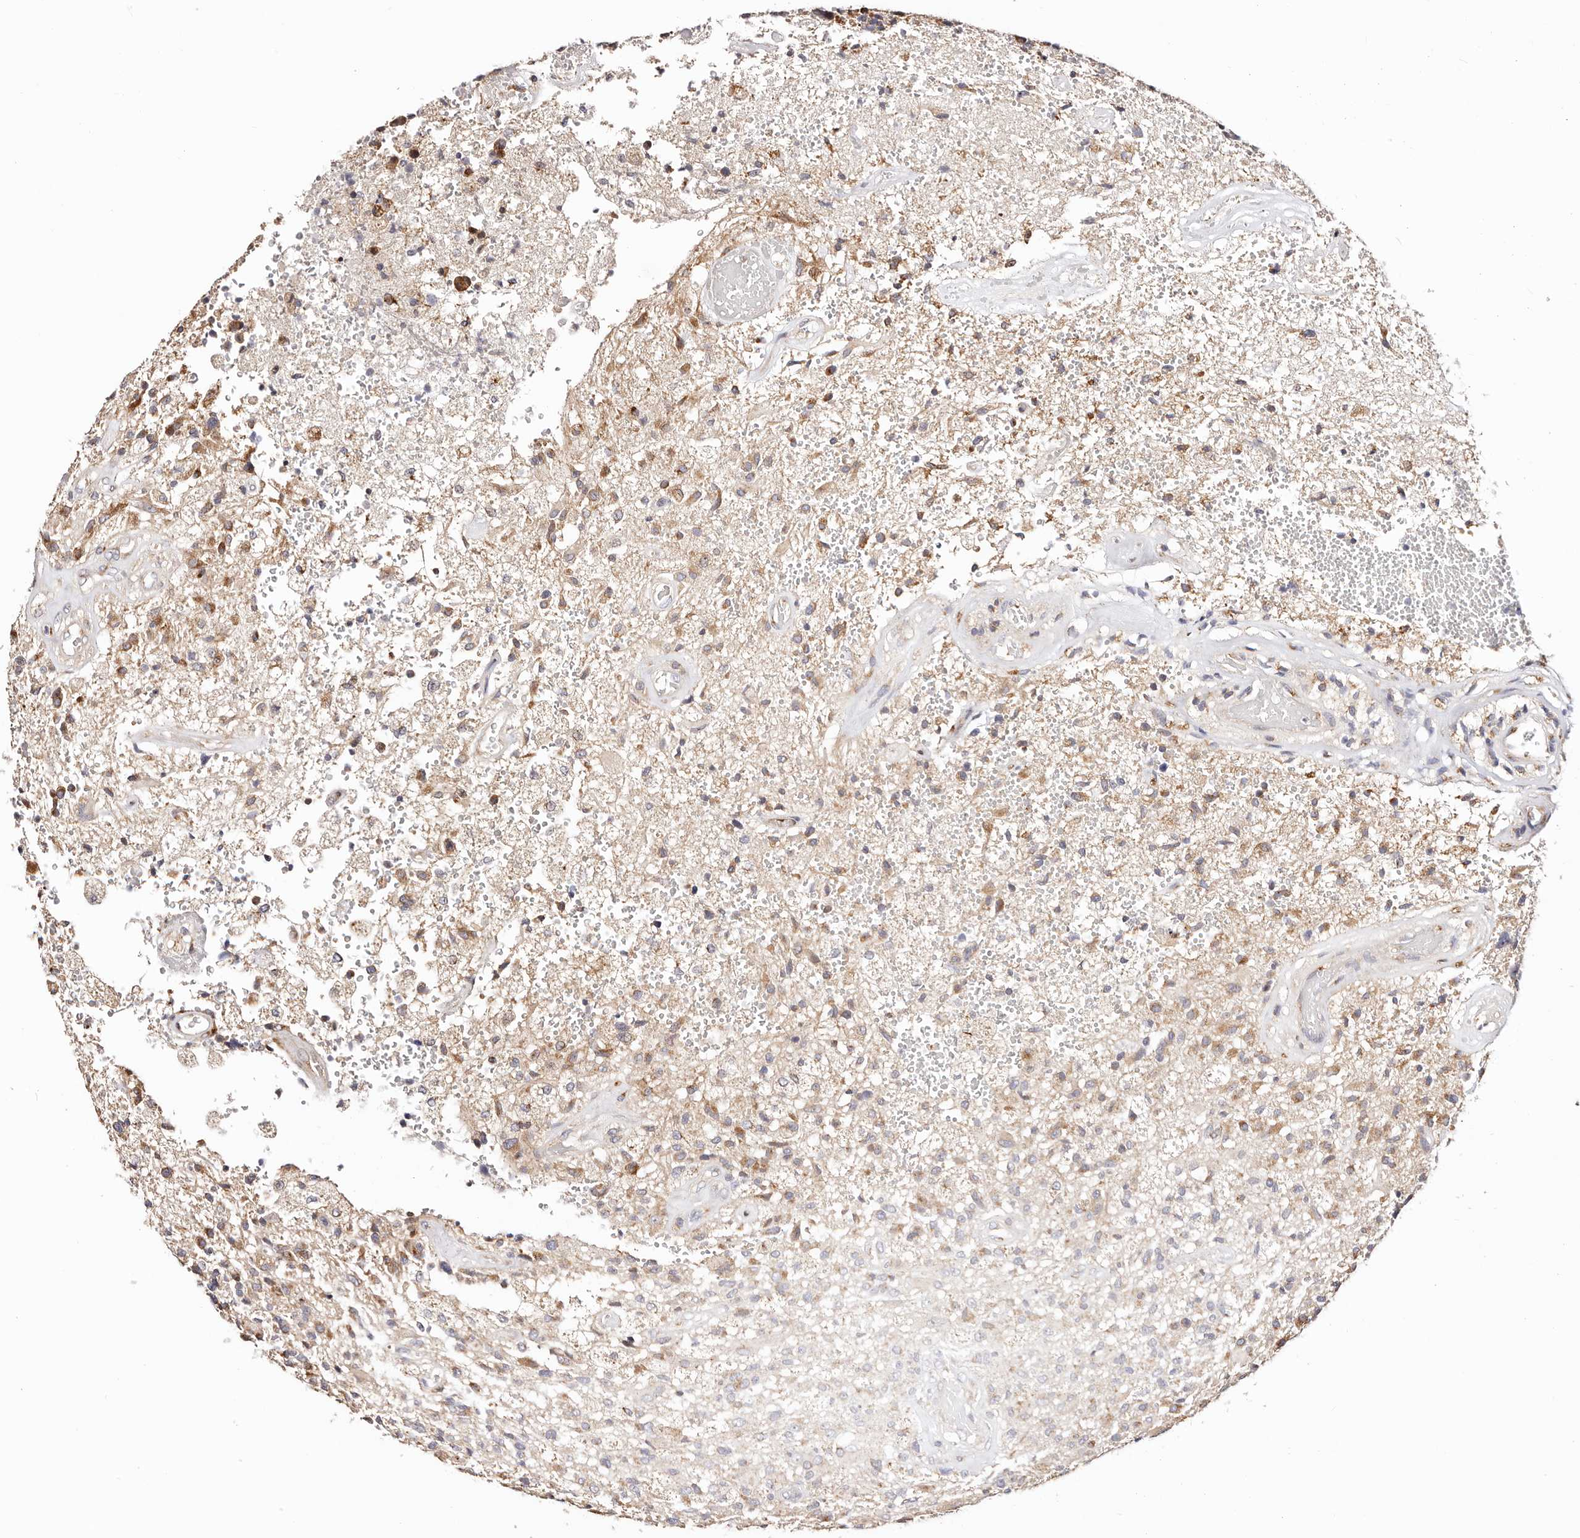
{"staining": {"intensity": "moderate", "quantity": "<25%", "location": "cytoplasmic/membranous"}, "tissue": "glioma", "cell_type": "Tumor cells", "image_type": "cancer", "snomed": [{"axis": "morphology", "description": "Glioma, malignant, High grade"}, {"axis": "topography", "description": "Brain"}], "caption": "Malignant glioma (high-grade) was stained to show a protein in brown. There is low levels of moderate cytoplasmic/membranous positivity in about <25% of tumor cells.", "gene": "MAPK6", "patient": {"sex": "male", "age": 72}}